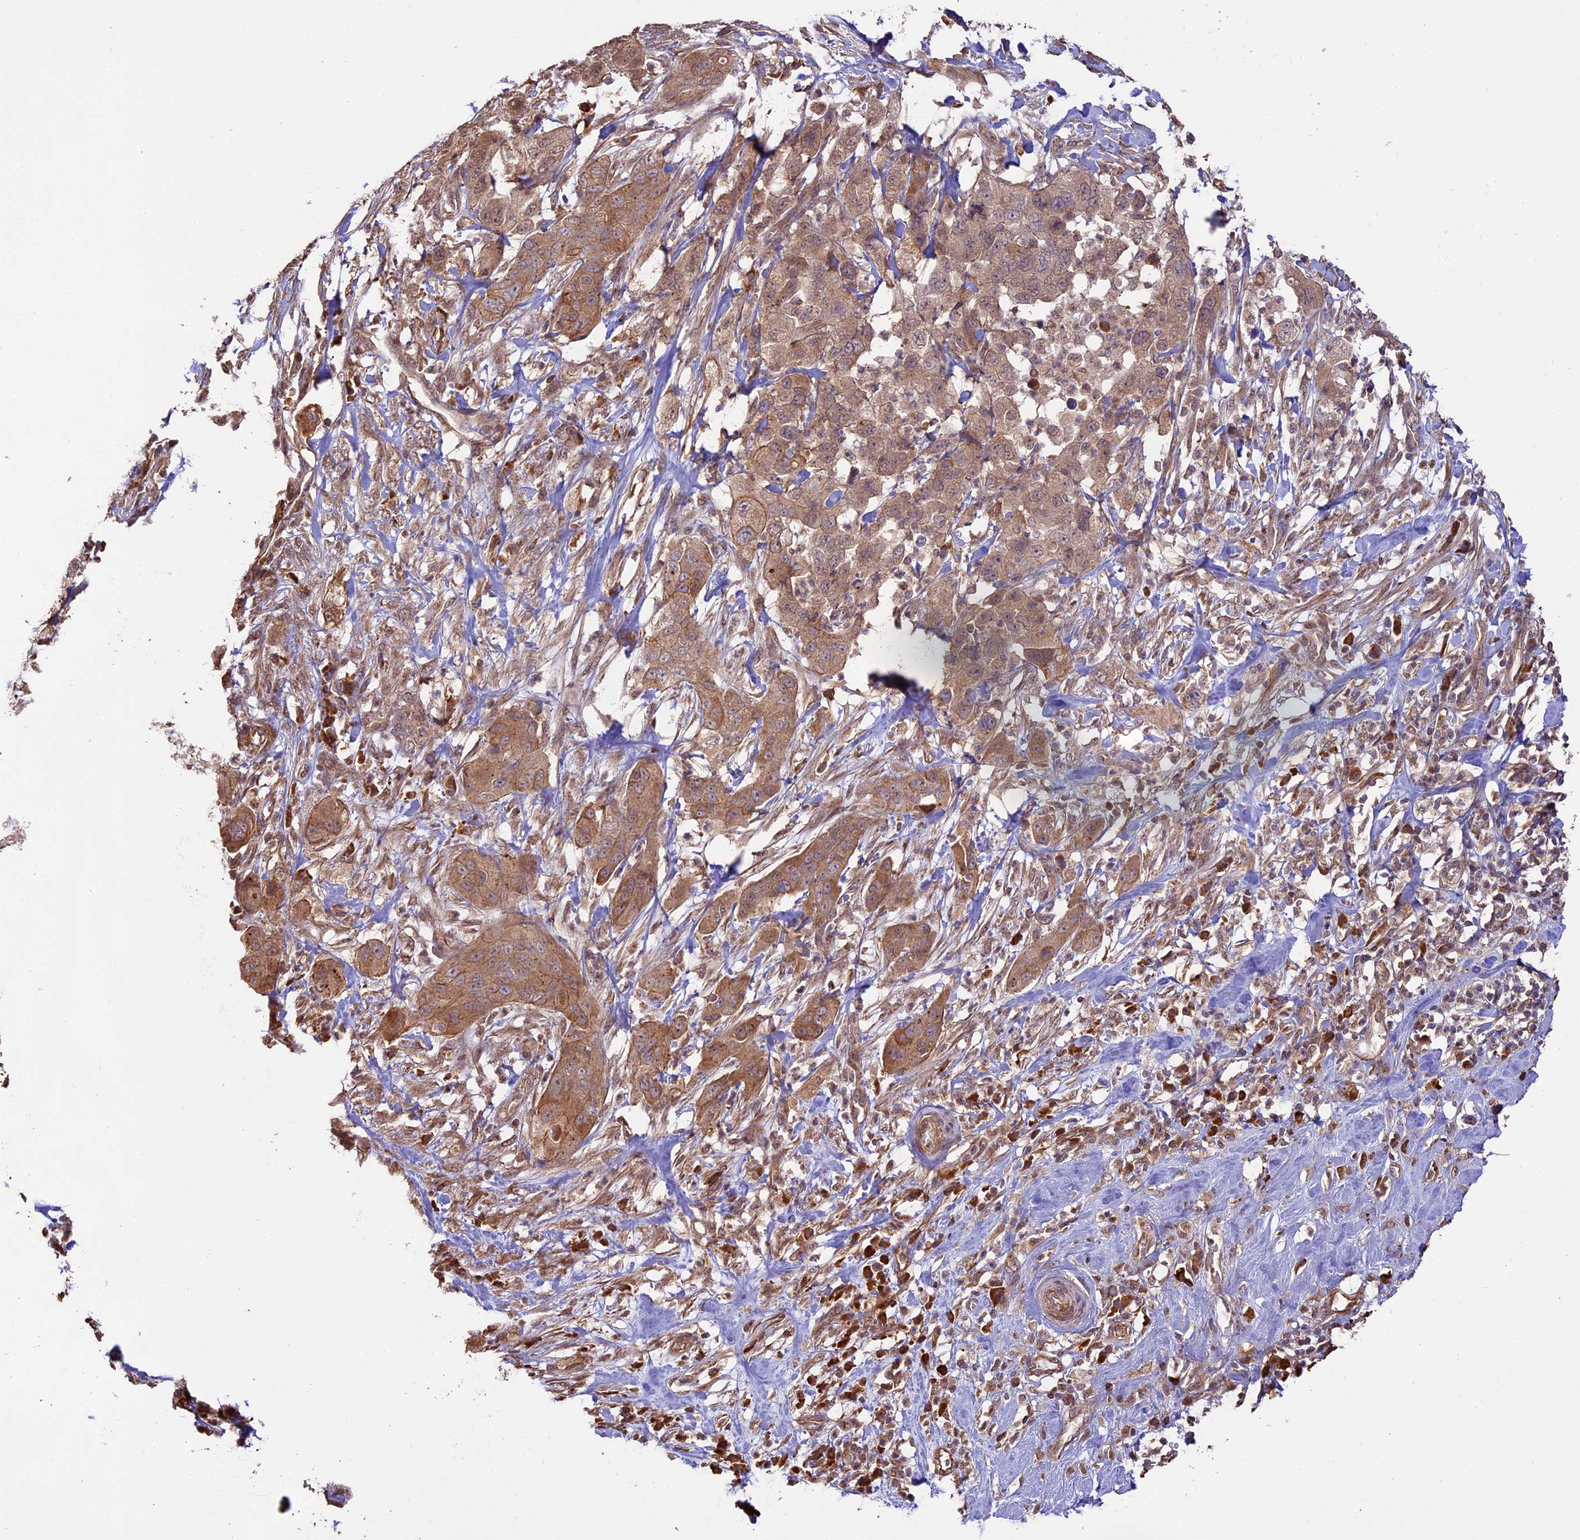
{"staining": {"intensity": "moderate", "quantity": ">75%", "location": "cytoplasmic/membranous"}, "tissue": "pancreatic cancer", "cell_type": "Tumor cells", "image_type": "cancer", "snomed": [{"axis": "morphology", "description": "Adenocarcinoma, NOS"}, {"axis": "topography", "description": "Pancreas"}], "caption": "Tumor cells show moderate cytoplasmic/membranous staining in about >75% of cells in pancreatic adenocarcinoma.", "gene": "BCAS4", "patient": {"sex": "female", "age": 78}}